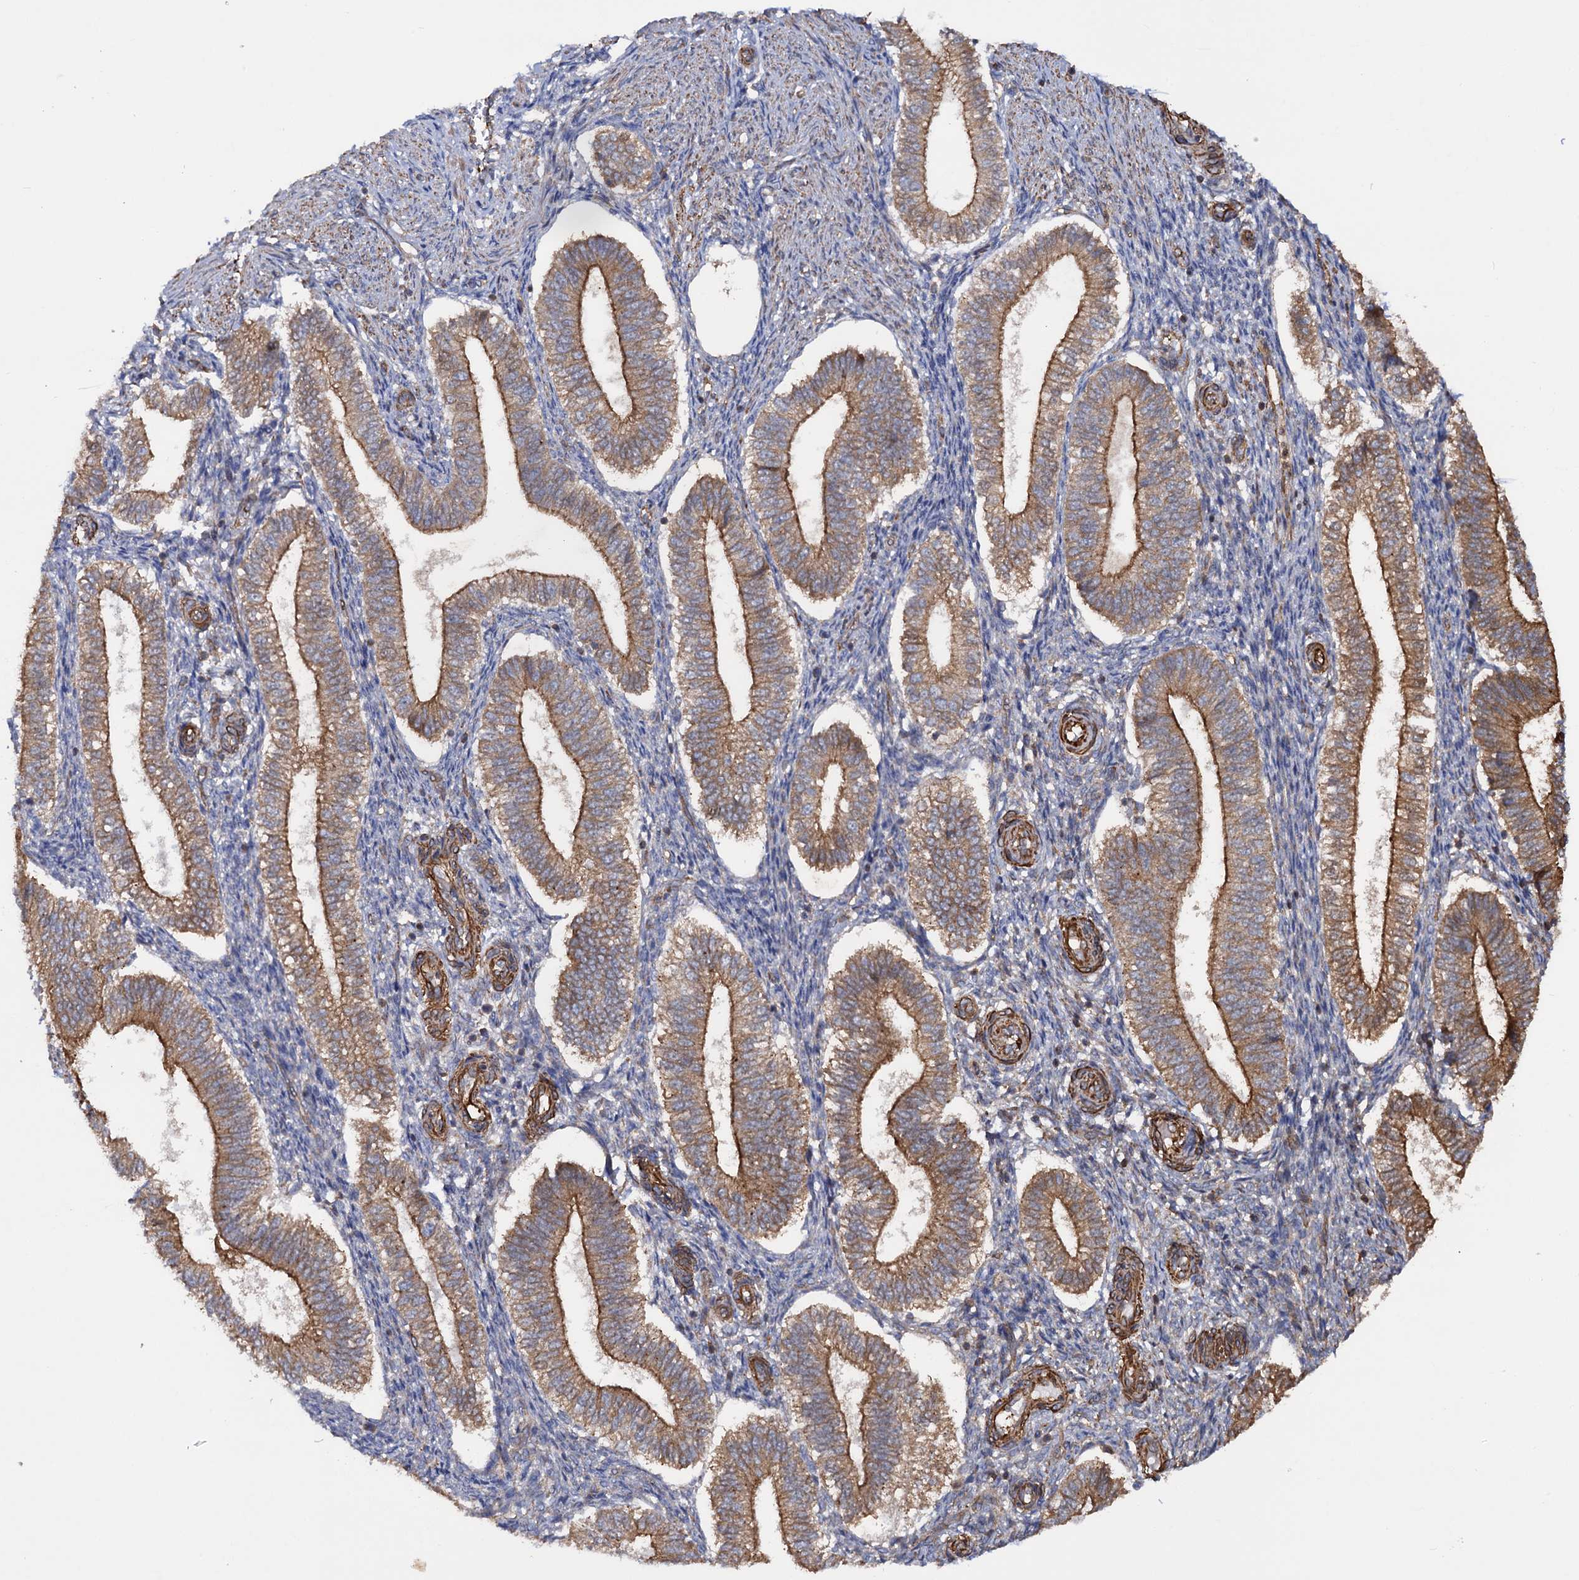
{"staining": {"intensity": "moderate", "quantity": "<25%", "location": "cytoplasmic/membranous"}, "tissue": "endometrium", "cell_type": "Cells in endometrial stroma", "image_type": "normal", "snomed": [{"axis": "morphology", "description": "Normal tissue, NOS"}, {"axis": "topography", "description": "Endometrium"}], "caption": "Protein staining shows moderate cytoplasmic/membranous positivity in approximately <25% of cells in endometrial stroma in unremarkable endometrium.", "gene": "ATP8B4", "patient": {"sex": "female", "age": 25}}